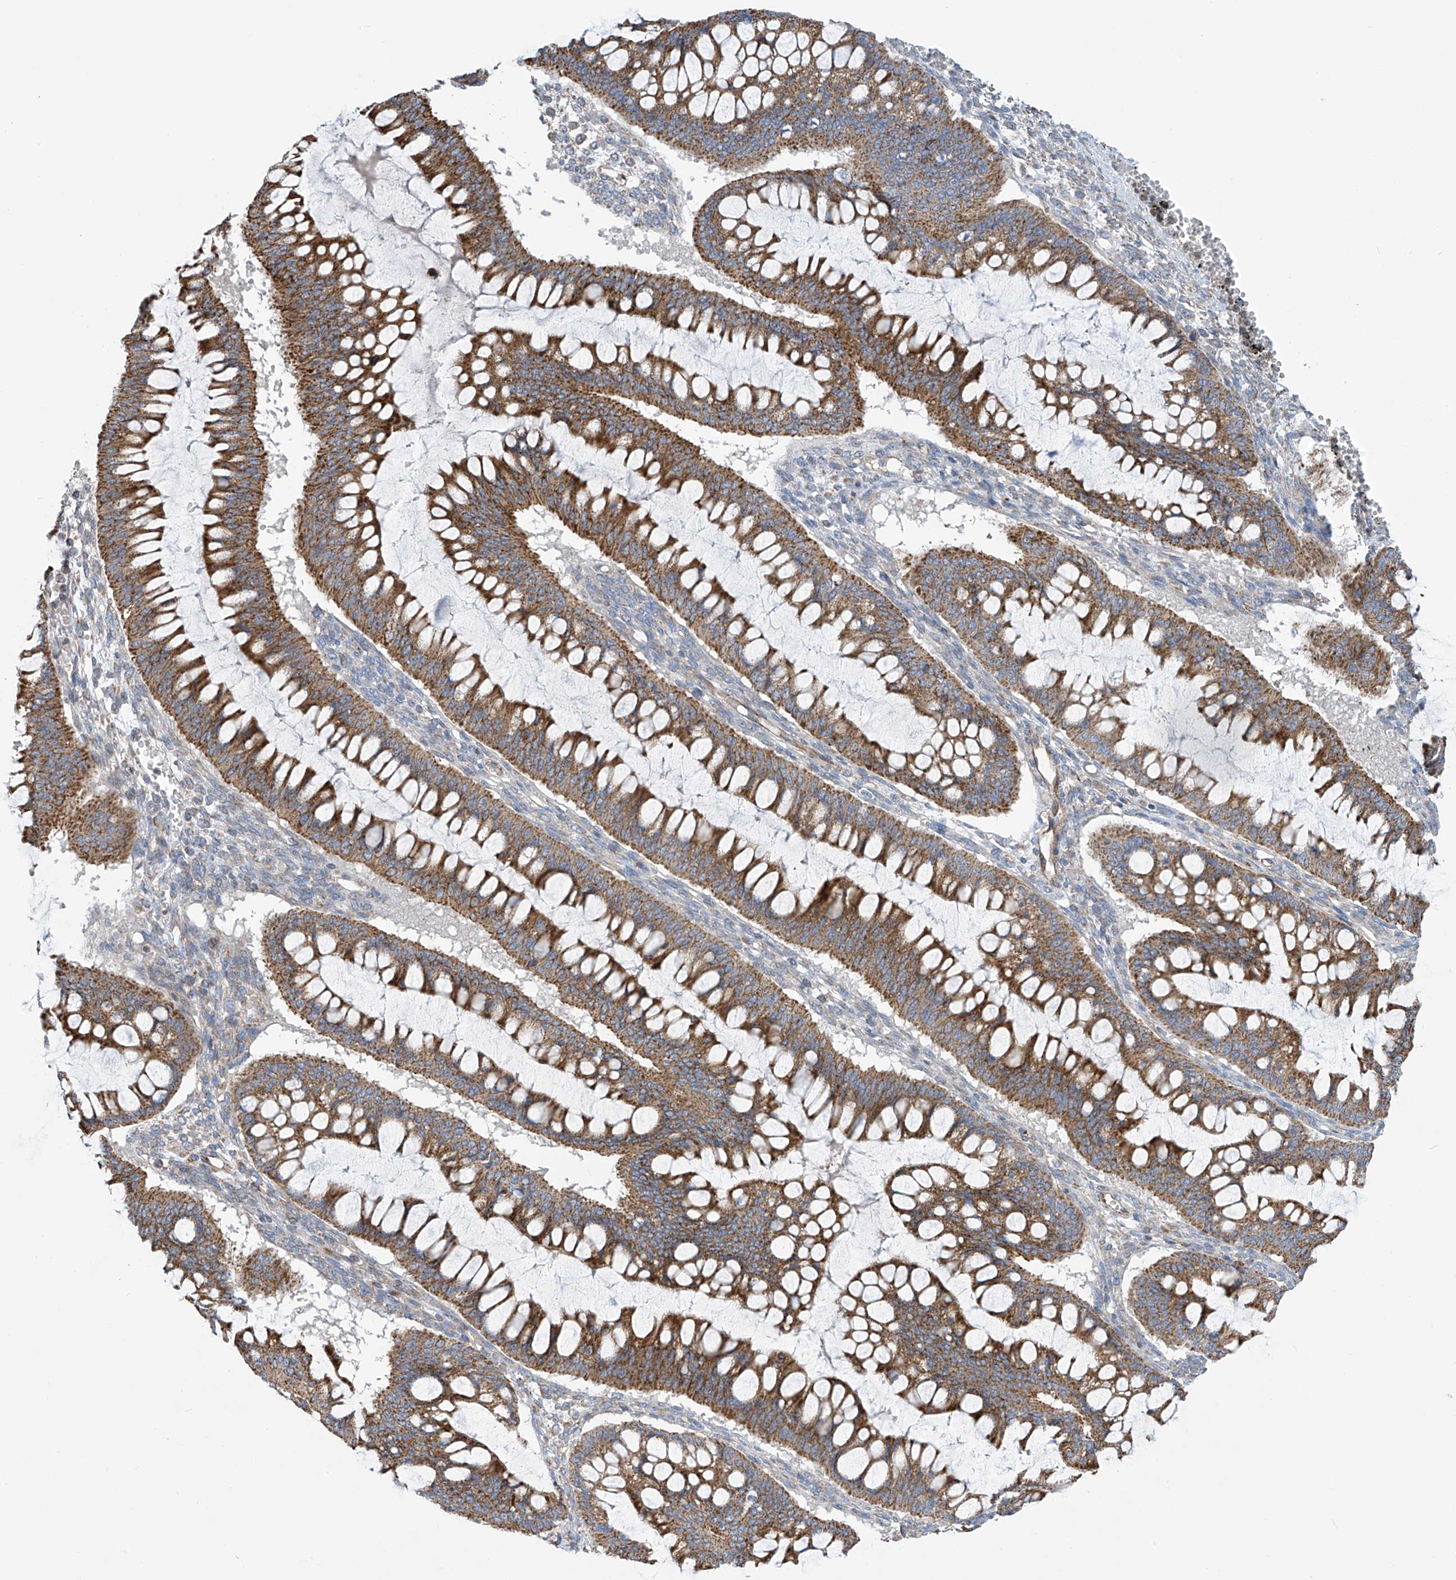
{"staining": {"intensity": "moderate", "quantity": ">75%", "location": "cytoplasmic/membranous"}, "tissue": "ovarian cancer", "cell_type": "Tumor cells", "image_type": "cancer", "snomed": [{"axis": "morphology", "description": "Cystadenocarcinoma, mucinous, NOS"}, {"axis": "topography", "description": "Ovary"}], "caption": "The micrograph shows immunohistochemical staining of mucinous cystadenocarcinoma (ovarian). There is moderate cytoplasmic/membranous staining is appreciated in about >75% of tumor cells. (brown staining indicates protein expression, while blue staining denotes nuclei).", "gene": "EIF5B", "patient": {"sex": "female", "age": 73}}